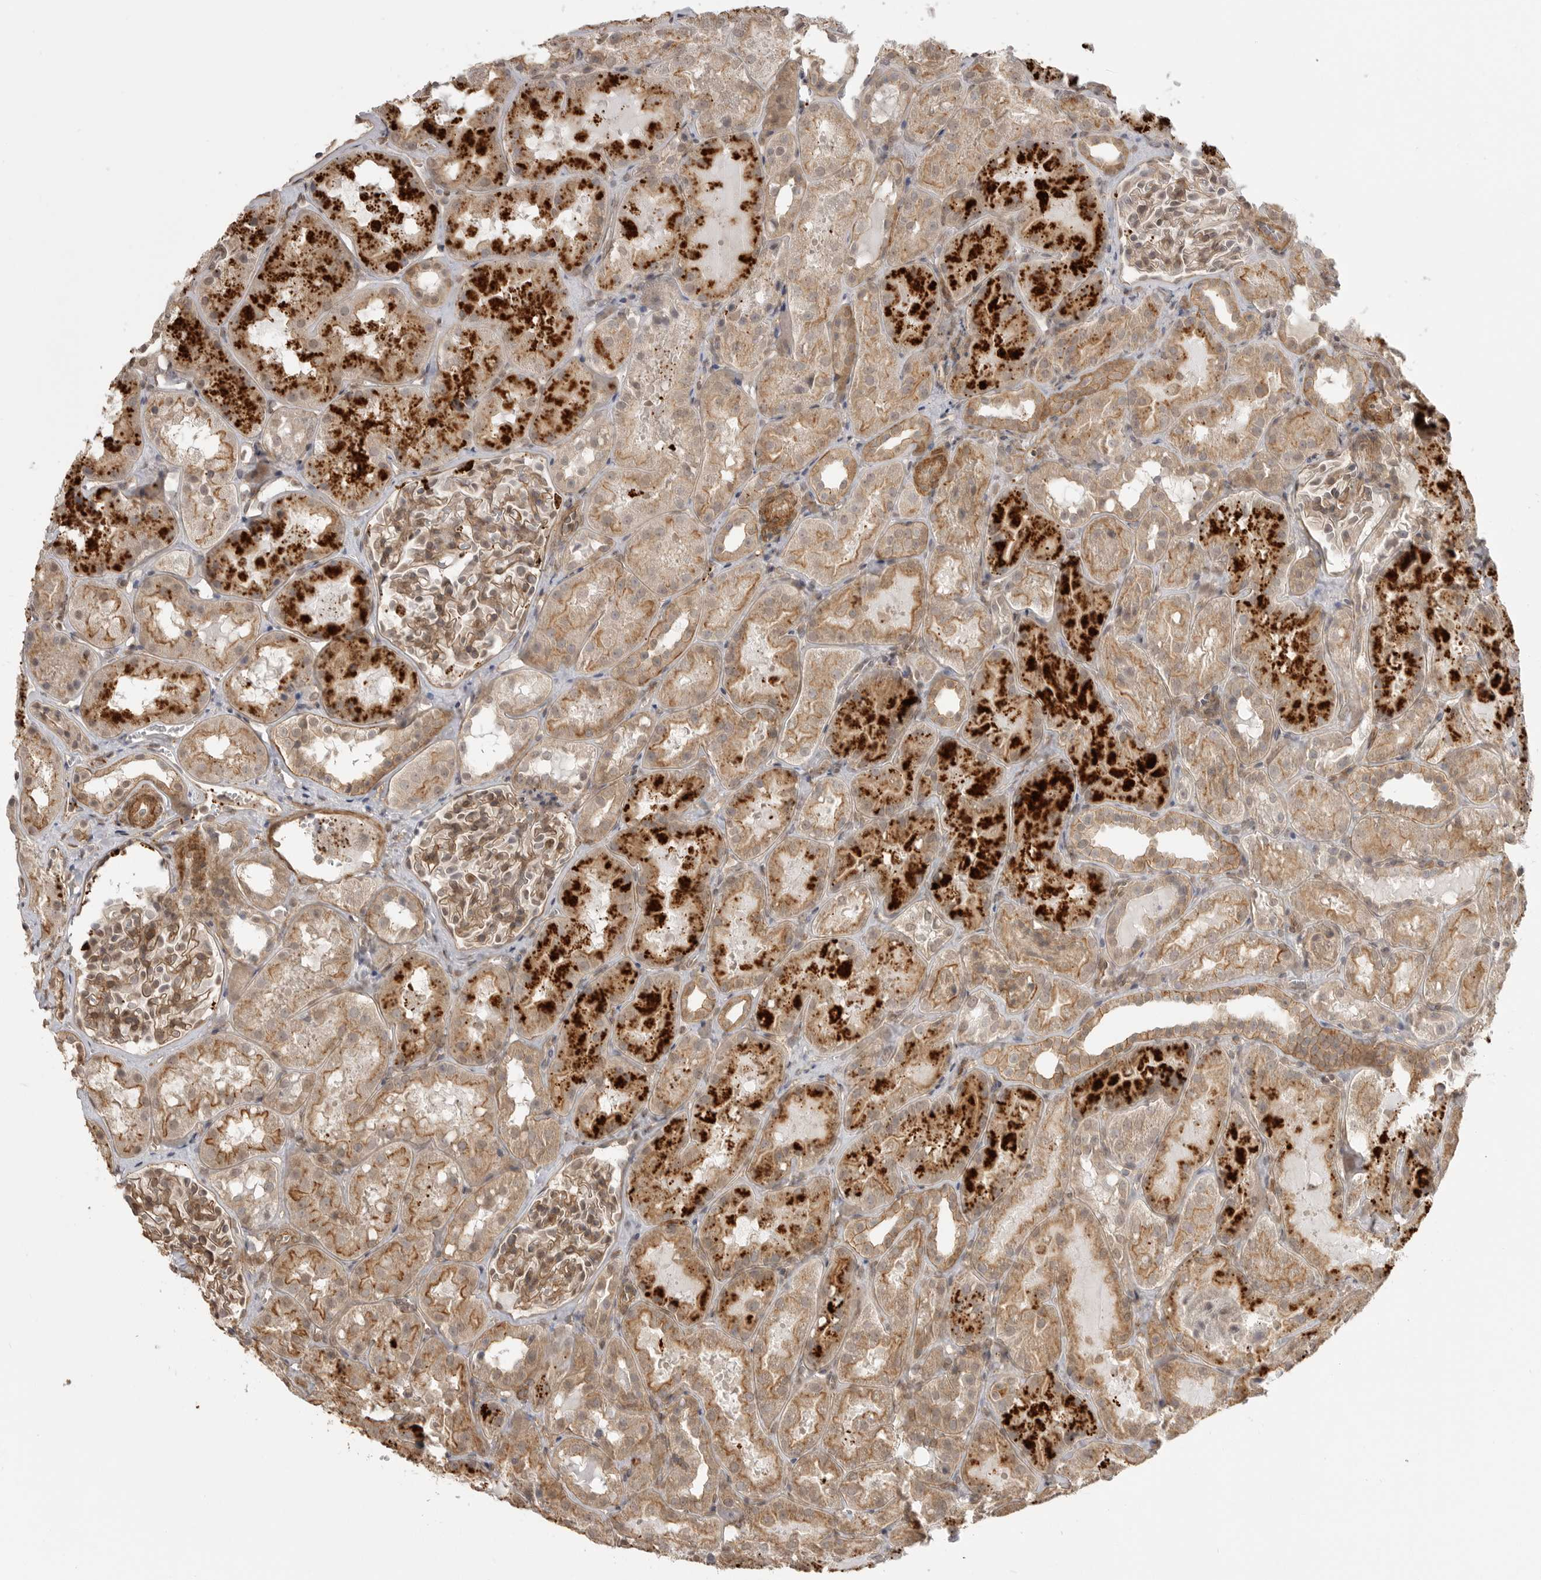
{"staining": {"intensity": "moderate", "quantity": ">75%", "location": "cytoplasmic/membranous,nuclear"}, "tissue": "kidney", "cell_type": "Cells in glomeruli", "image_type": "normal", "snomed": [{"axis": "morphology", "description": "Normal tissue, NOS"}, {"axis": "topography", "description": "Kidney"}], "caption": "The immunohistochemical stain shows moderate cytoplasmic/membranous,nuclear positivity in cells in glomeruli of unremarkable kidney.", "gene": "GPC2", "patient": {"sex": "male", "age": 16}}